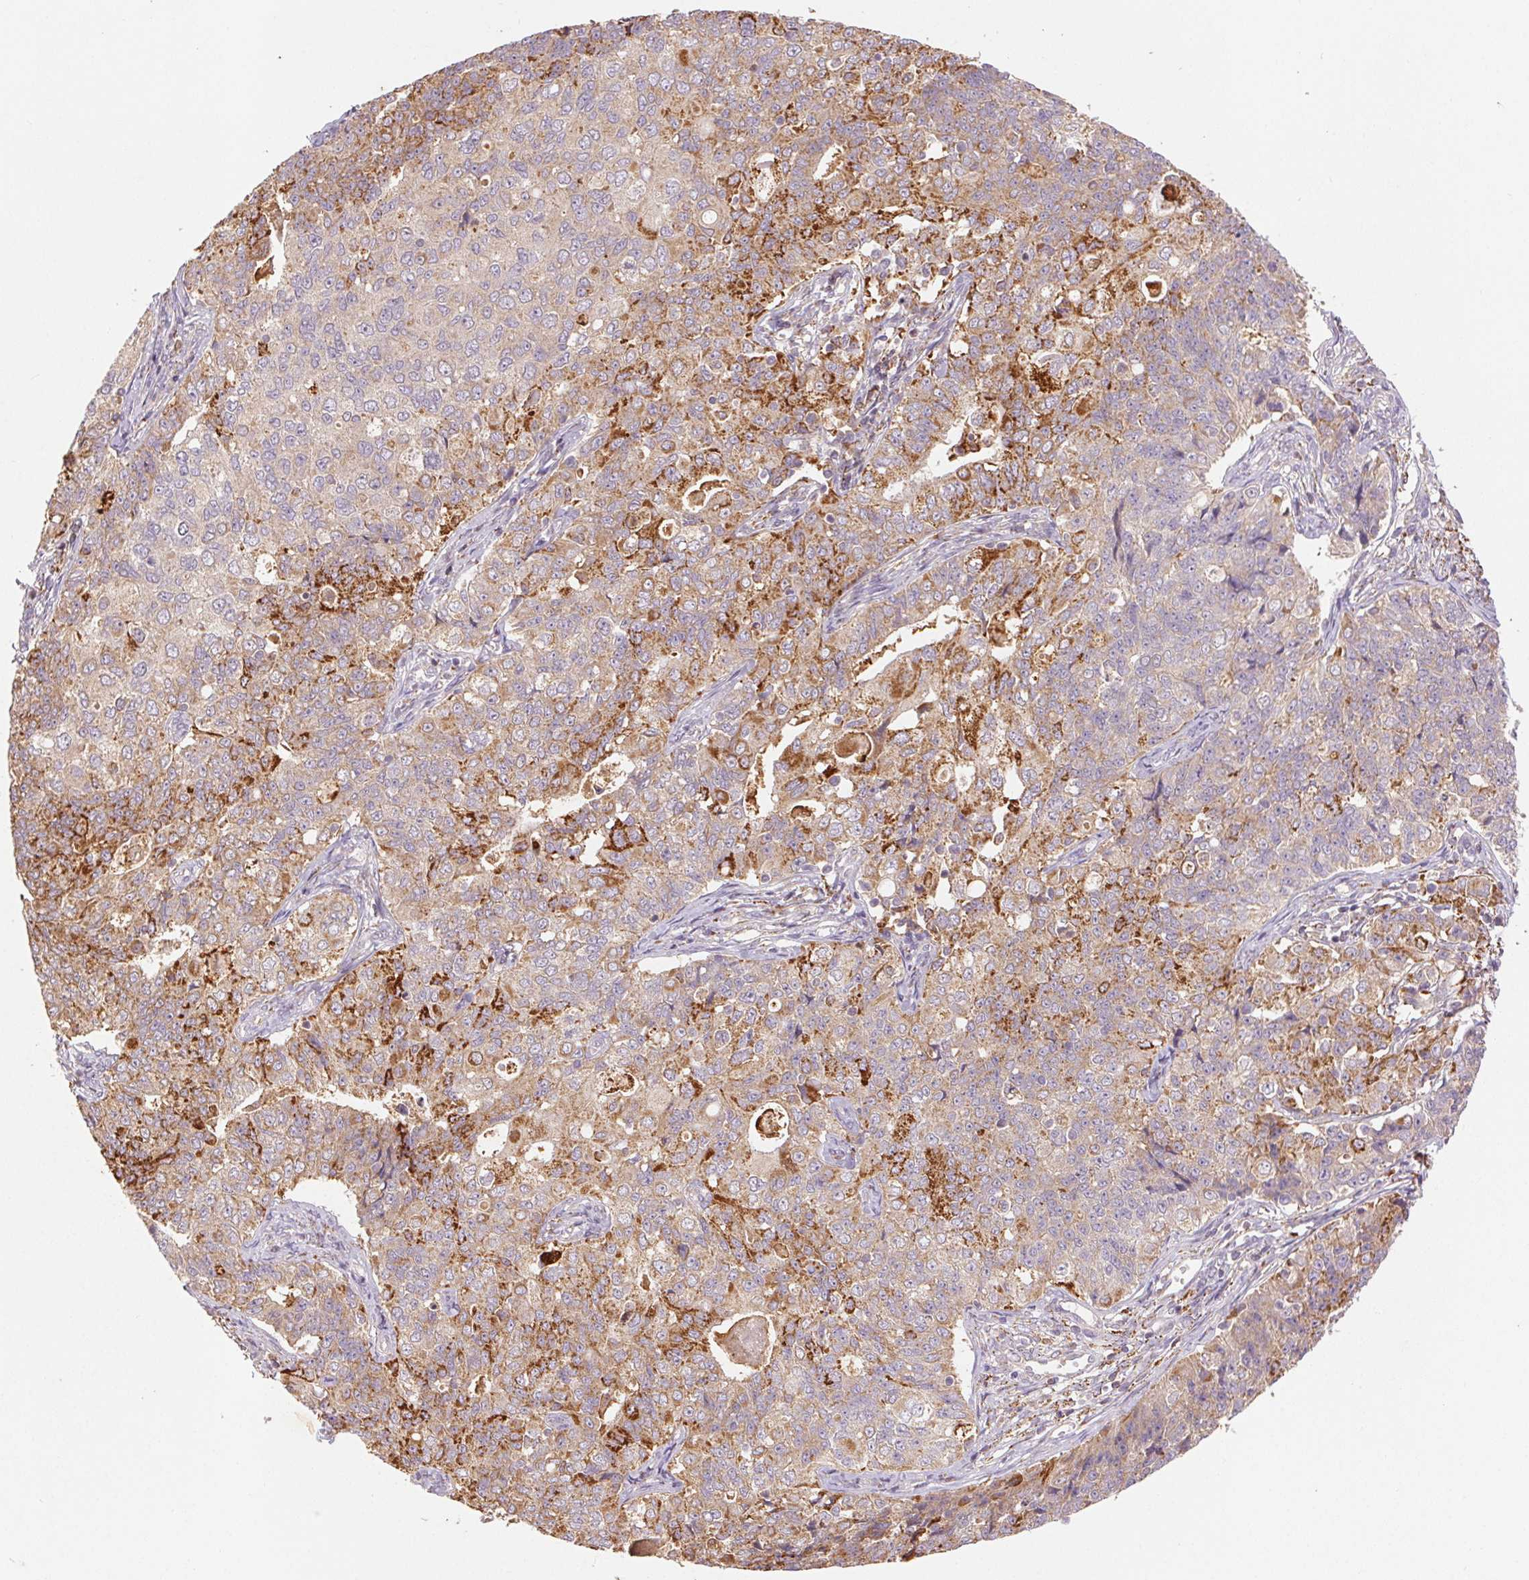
{"staining": {"intensity": "moderate", "quantity": "25%-75%", "location": "cytoplasmic/membranous"}, "tissue": "endometrial cancer", "cell_type": "Tumor cells", "image_type": "cancer", "snomed": [{"axis": "morphology", "description": "Adenocarcinoma, NOS"}, {"axis": "topography", "description": "Endometrium"}], "caption": "Endometrial cancer tissue shows moderate cytoplasmic/membranous expression in approximately 25%-75% of tumor cells, visualized by immunohistochemistry.", "gene": "FNBP1L", "patient": {"sex": "female", "age": 43}}